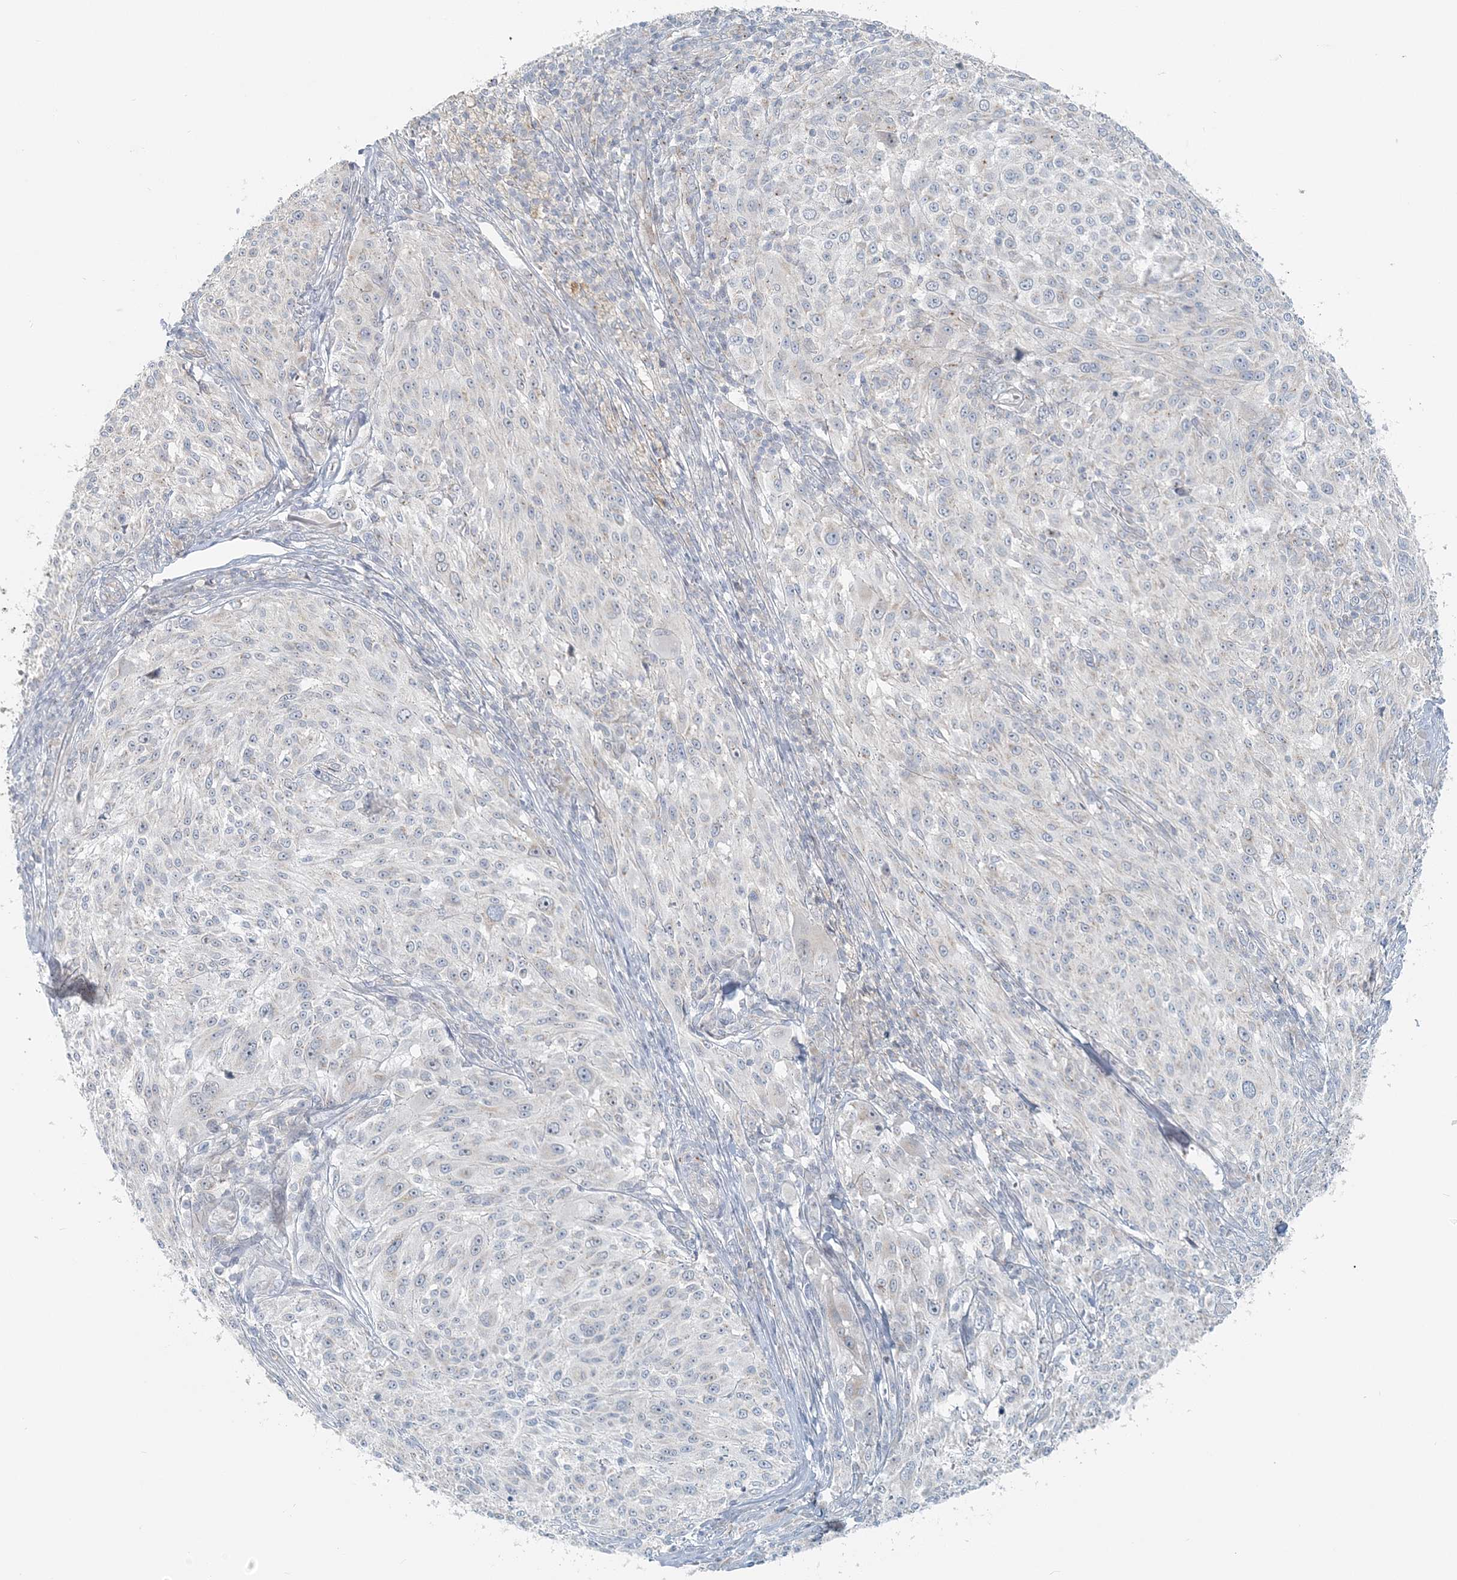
{"staining": {"intensity": "negative", "quantity": "none", "location": "none"}, "tissue": "melanoma", "cell_type": "Tumor cells", "image_type": "cancer", "snomed": [{"axis": "morphology", "description": "Malignant melanoma, NOS"}, {"axis": "topography", "description": "Skin of trunk"}], "caption": "The micrograph reveals no significant expression in tumor cells of melanoma.", "gene": "NAA11", "patient": {"sex": "male", "age": 71}}